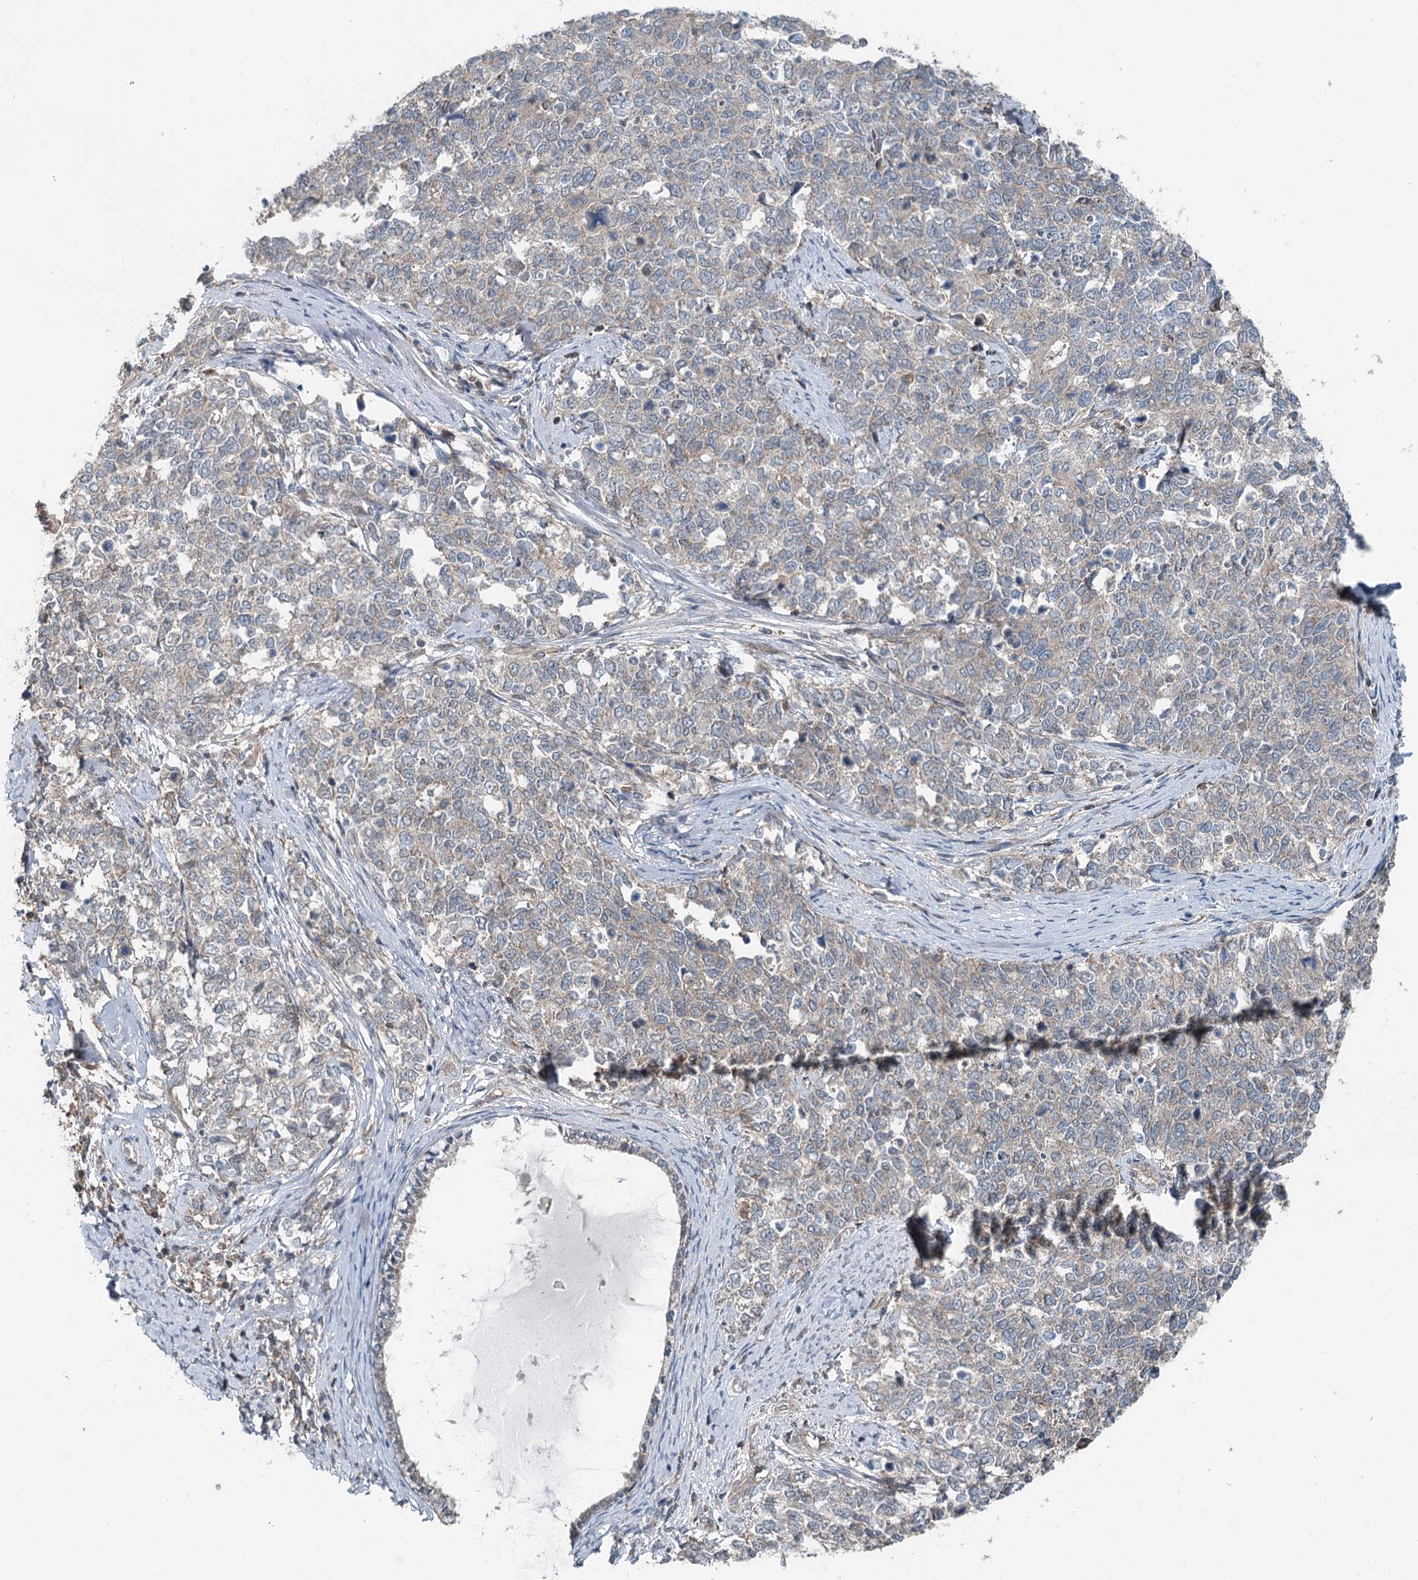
{"staining": {"intensity": "weak", "quantity": "<25%", "location": "cytoplasmic/membranous"}, "tissue": "cervical cancer", "cell_type": "Tumor cells", "image_type": "cancer", "snomed": [{"axis": "morphology", "description": "Squamous cell carcinoma, NOS"}, {"axis": "topography", "description": "Cervix"}], "caption": "Tumor cells are negative for brown protein staining in cervical squamous cell carcinoma.", "gene": "SKIC3", "patient": {"sex": "female", "age": 63}}